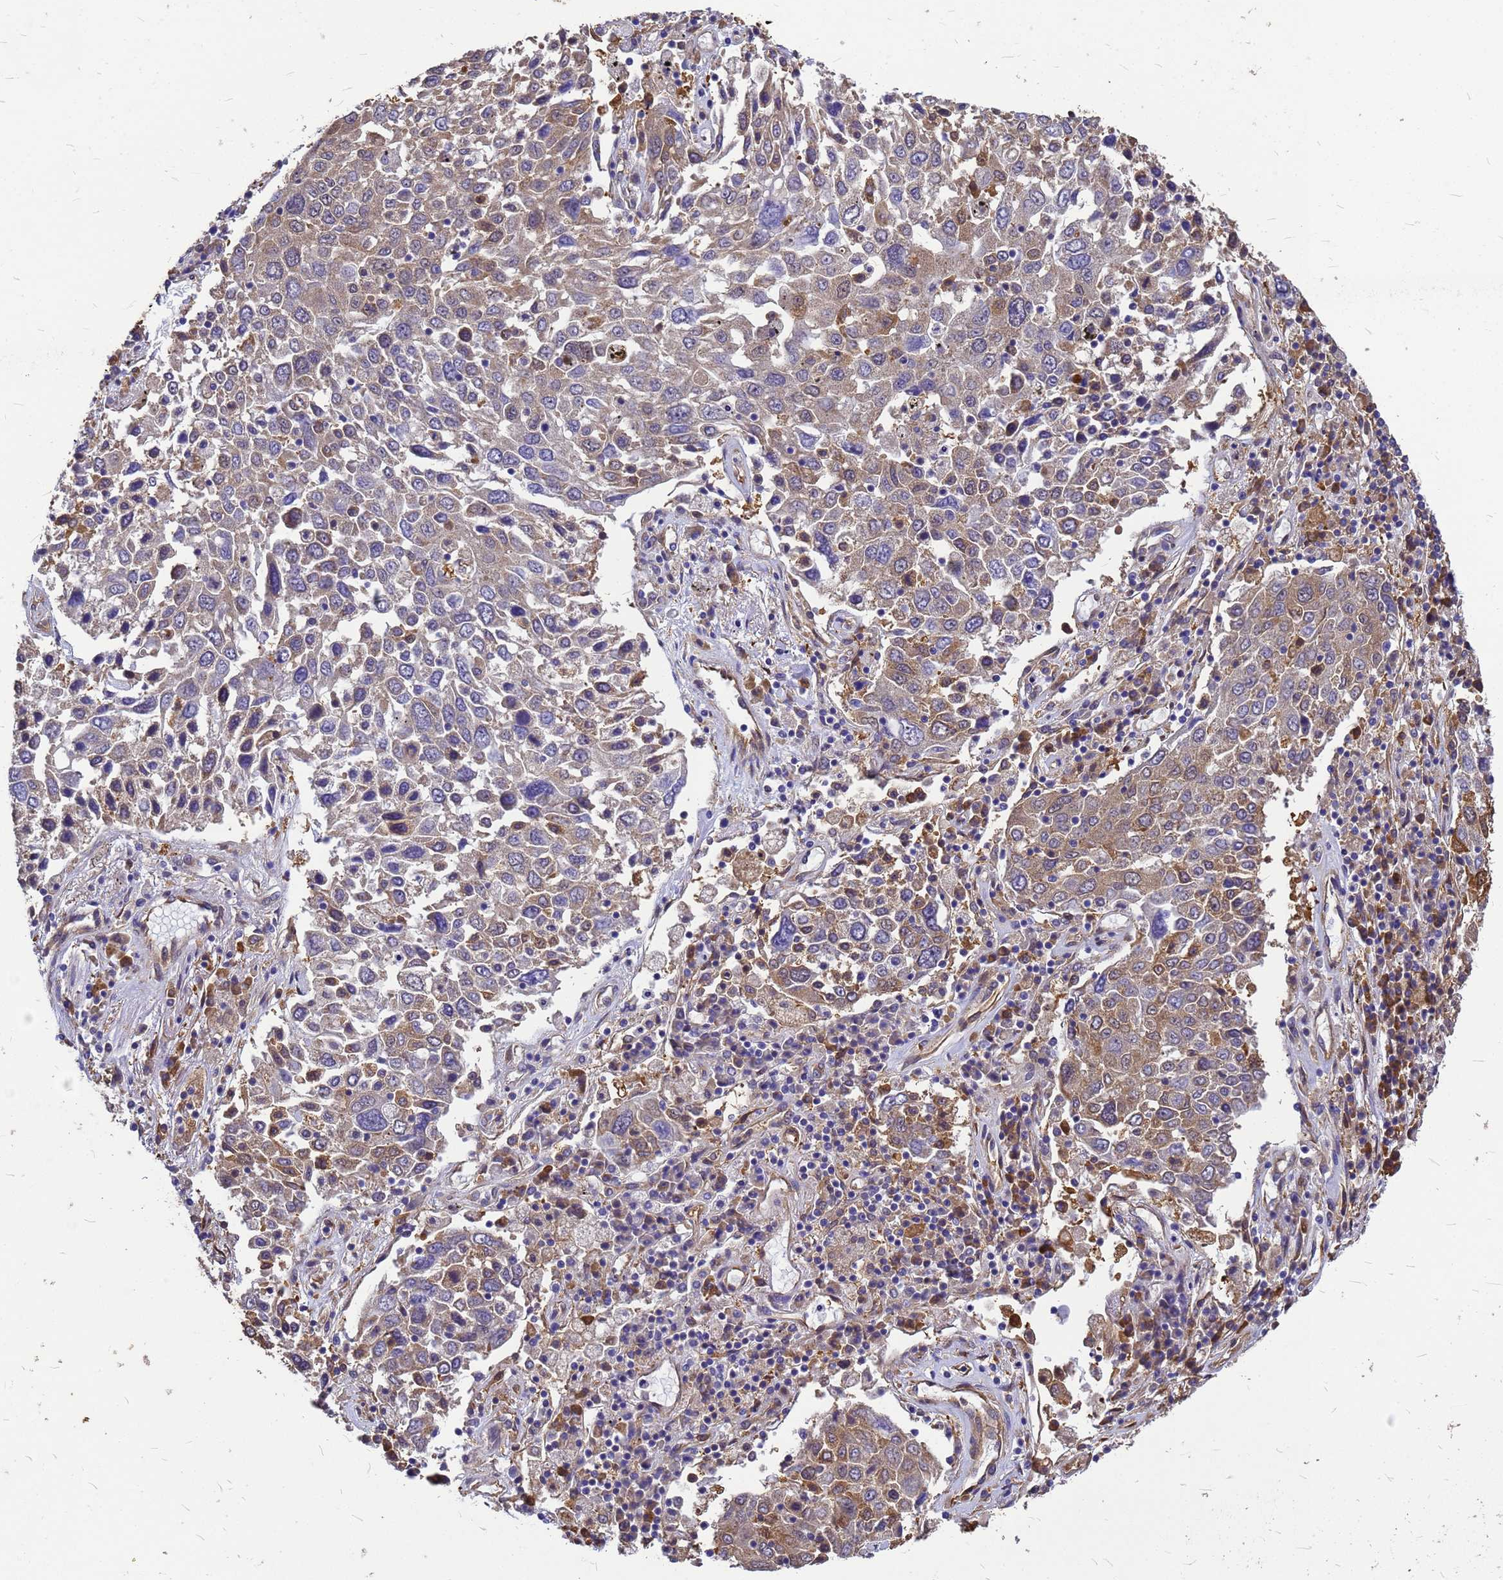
{"staining": {"intensity": "weak", "quantity": "25%-75%", "location": "cytoplasmic/membranous"}, "tissue": "lung cancer", "cell_type": "Tumor cells", "image_type": "cancer", "snomed": [{"axis": "morphology", "description": "Squamous cell carcinoma, NOS"}, {"axis": "topography", "description": "Lung"}], "caption": "A brown stain highlights weak cytoplasmic/membranous positivity of a protein in human lung cancer tumor cells. (DAB = brown stain, brightfield microscopy at high magnification).", "gene": "GID4", "patient": {"sex": "male", "age": 65}}